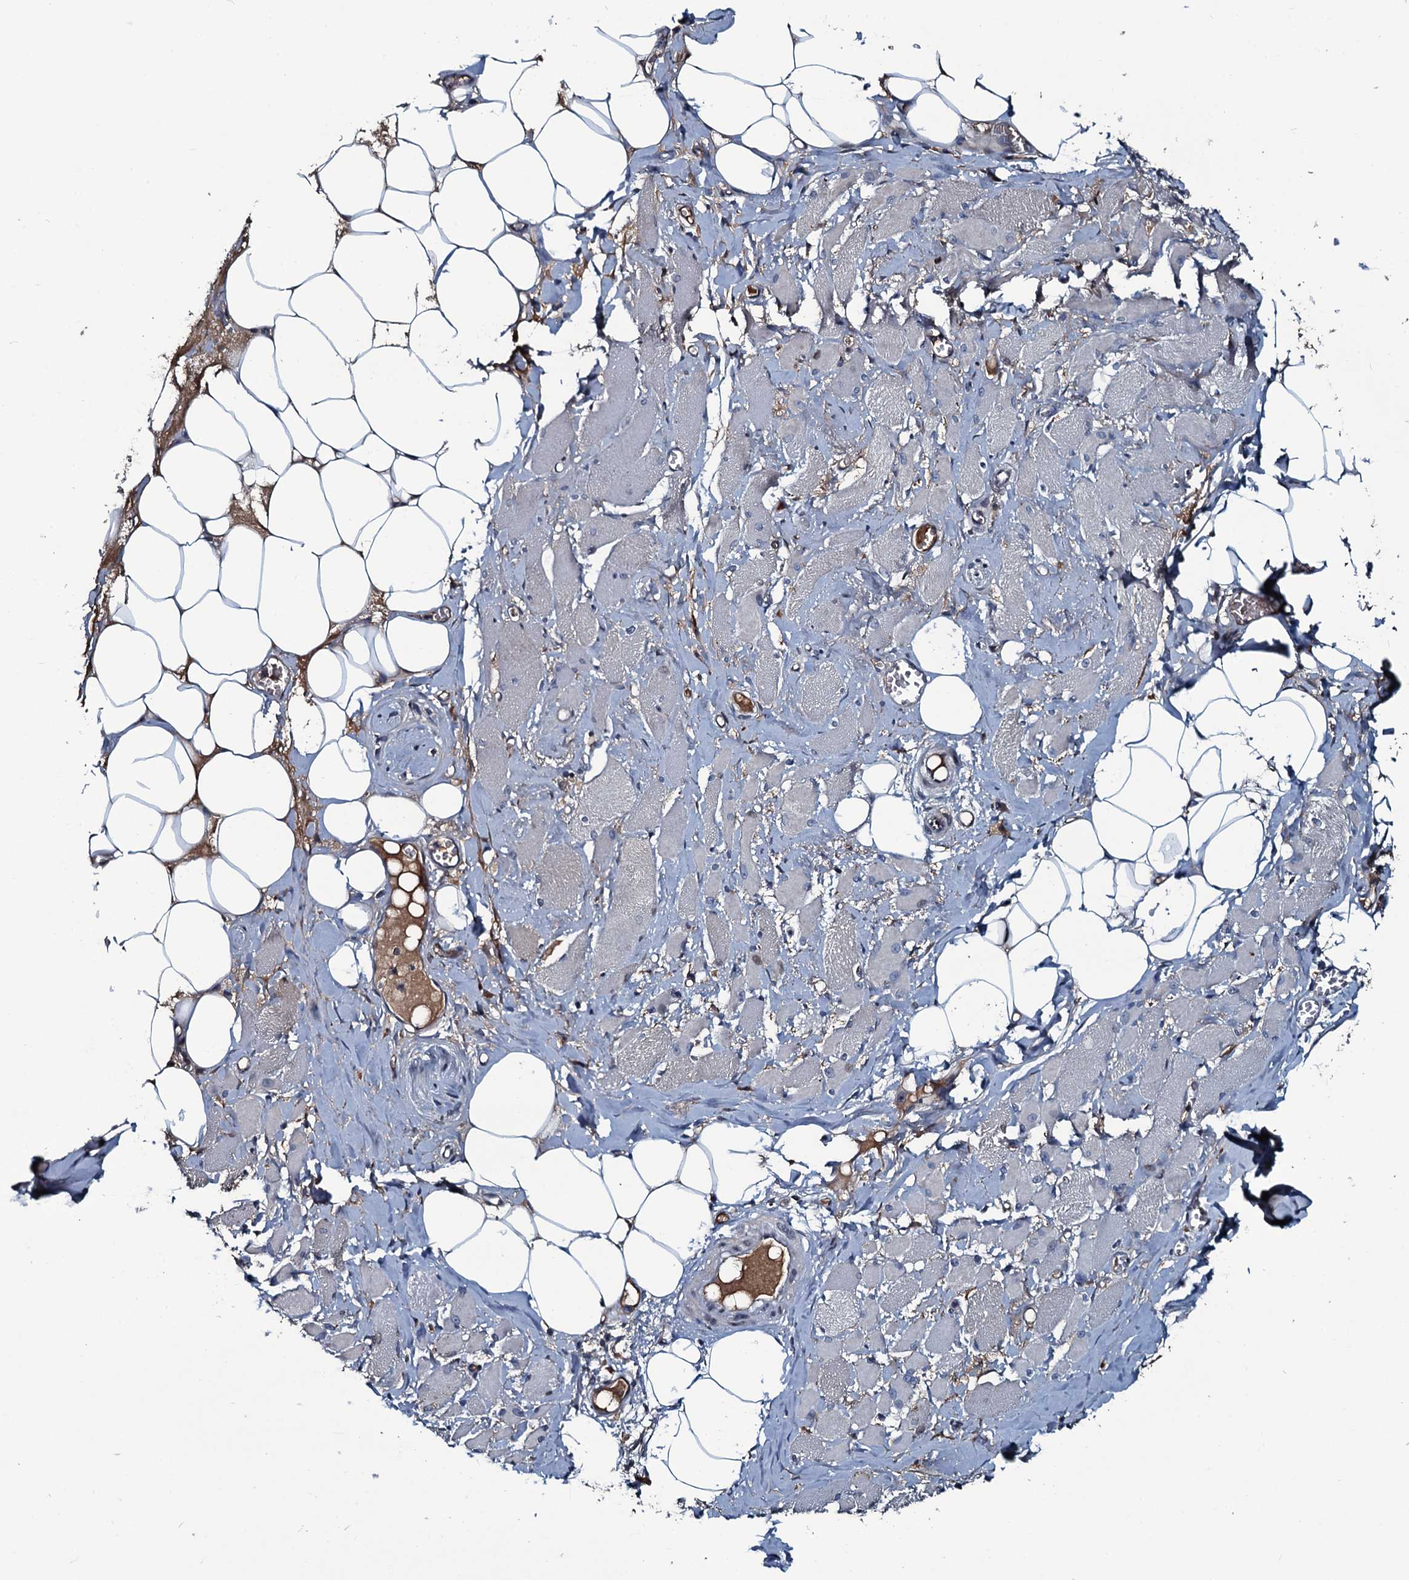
{"staining": {"intensity": "negative", "quantity": "none", "location": "none"}, "tissue": "skeletal muscle", "cell_type": "Myocytes", "image_type": "normal", "snomed": [{"axis": "morphology", "description": "Normal tissue, NOS"}, {"axis": "morphology", "description": "Basal cell carcinoma"}, {"axis": "topography", "description": "Skeletal muscle"}], "caption": "The photomicrograph exhibits no significant positivity in myocytes of skeletal muscle. (DAB immunohistochemistry (IHC) with hematoxylin counter stain).", "gene": "LYG2", "patient": {"sex": "female", "age": 64}}